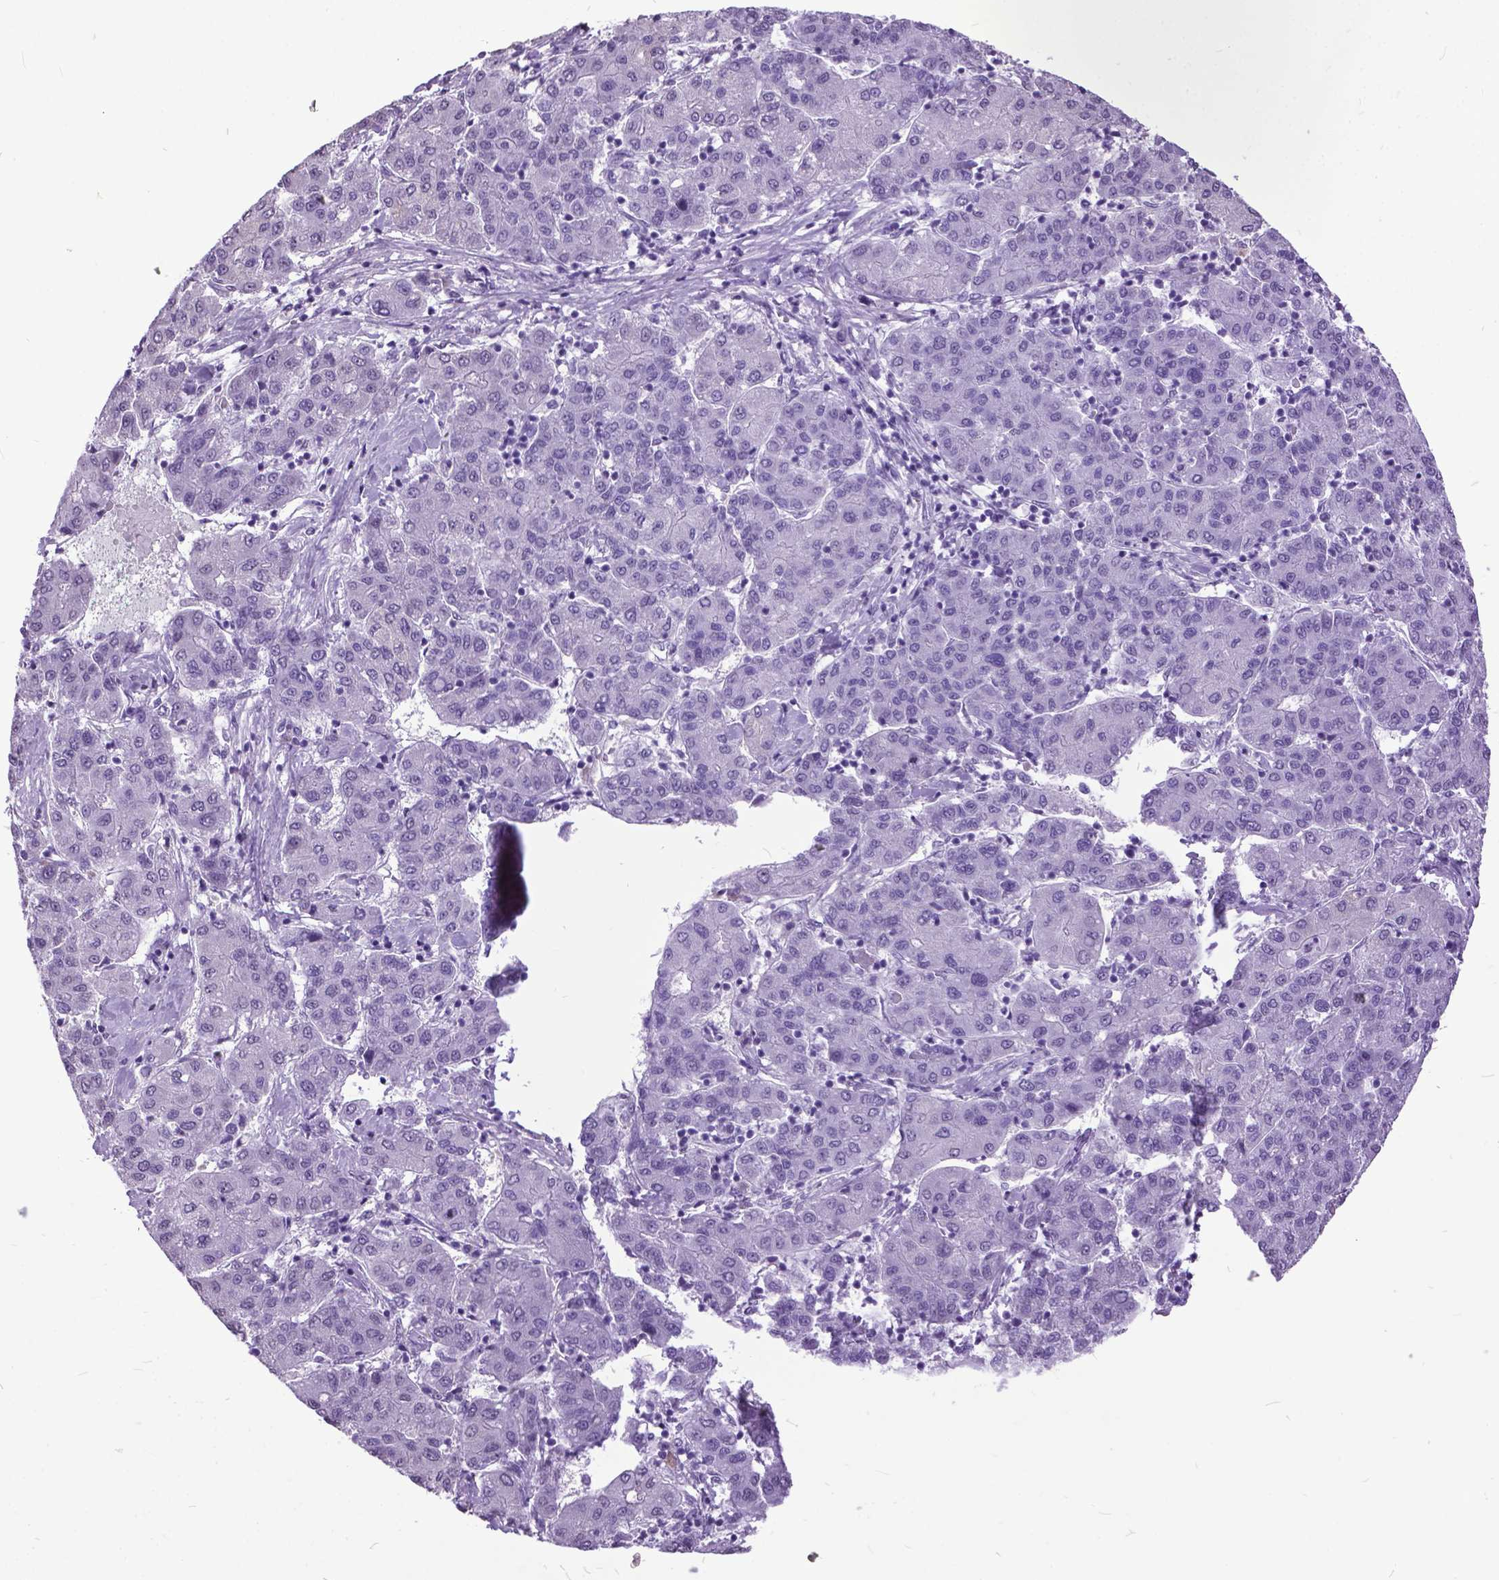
{"staining": {"intensity": "negative", "quantity": "none", "location": "none"}, "tissue": "liver cancer", "cell_type": "Tumor cells", "image_type": "cancer", "snomed": [{"axis": "morphology", "description": "Carcinoma, Hepatocellular, NOS"}, {"axis": "topography", "description": "Liver"}], "caption": "DAB immunohistochemical staining of liver cancer demonstrates no significant positivity in tumor cells.", "gene": "MARCHF10", "patient": {"sex": "male", "age": 65}}